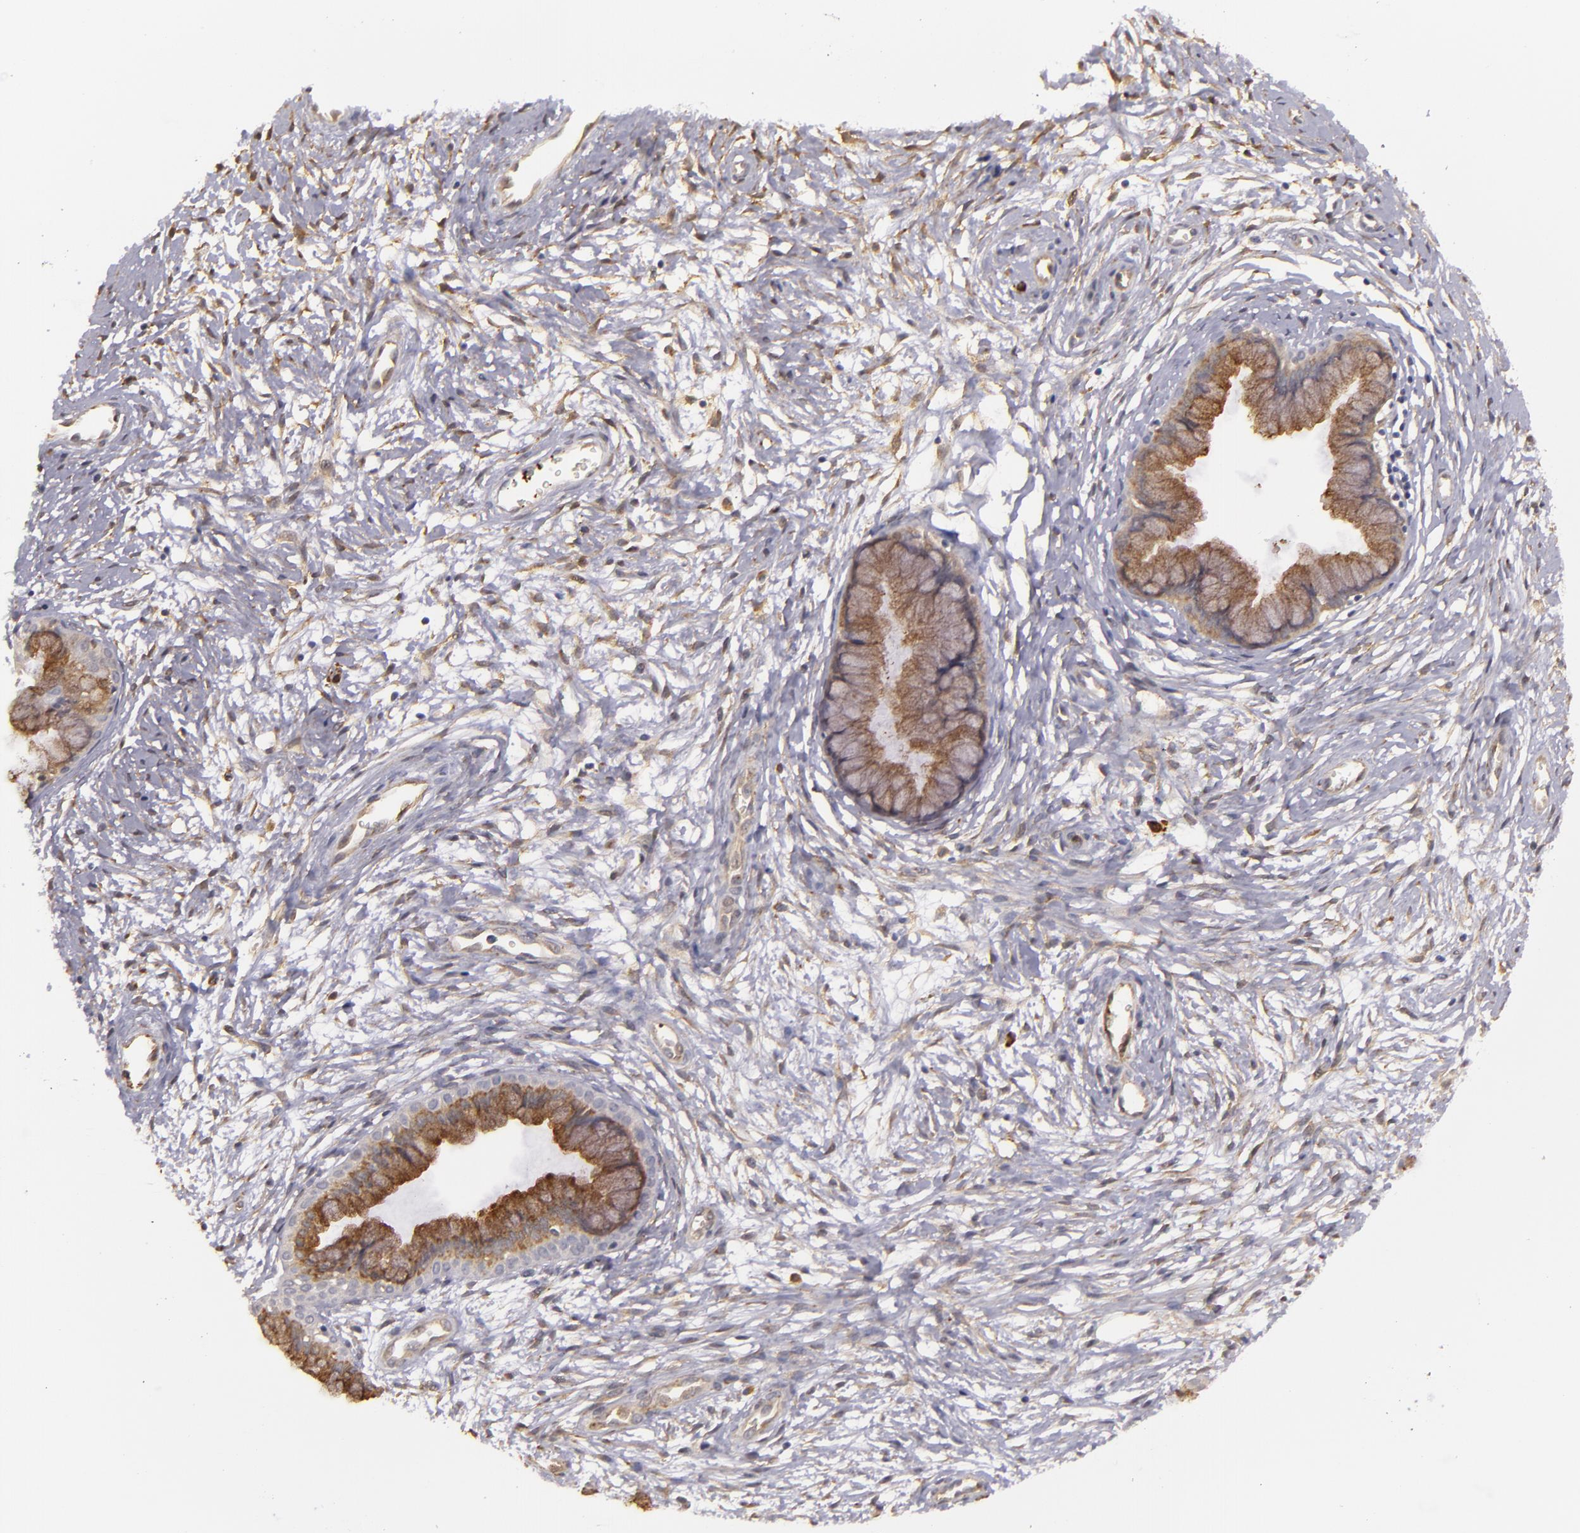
{"staining": {"intensity": "moderate", "quantity": ">75%", "location": "cytoplasmic/membranous"}, "tissue": "cervix", "cell_type": "Glandular cells", "image_type": "normal", "snomed": [{"axis": "morphology", "description": "Normal tissue, NOS"}, {"axis": "topography", "description": "Cervix"}], "caption": "Protein expression by immunohistochemistry exhibits moderate cytoplasmic/membranous staining in about >75% of glandular cells in normal cervix. The protein of interest is shown in brown color, while the nuclei are stained blue.", "gene": "SYTL4", "patient": {"sex": "female", "age": 39}}